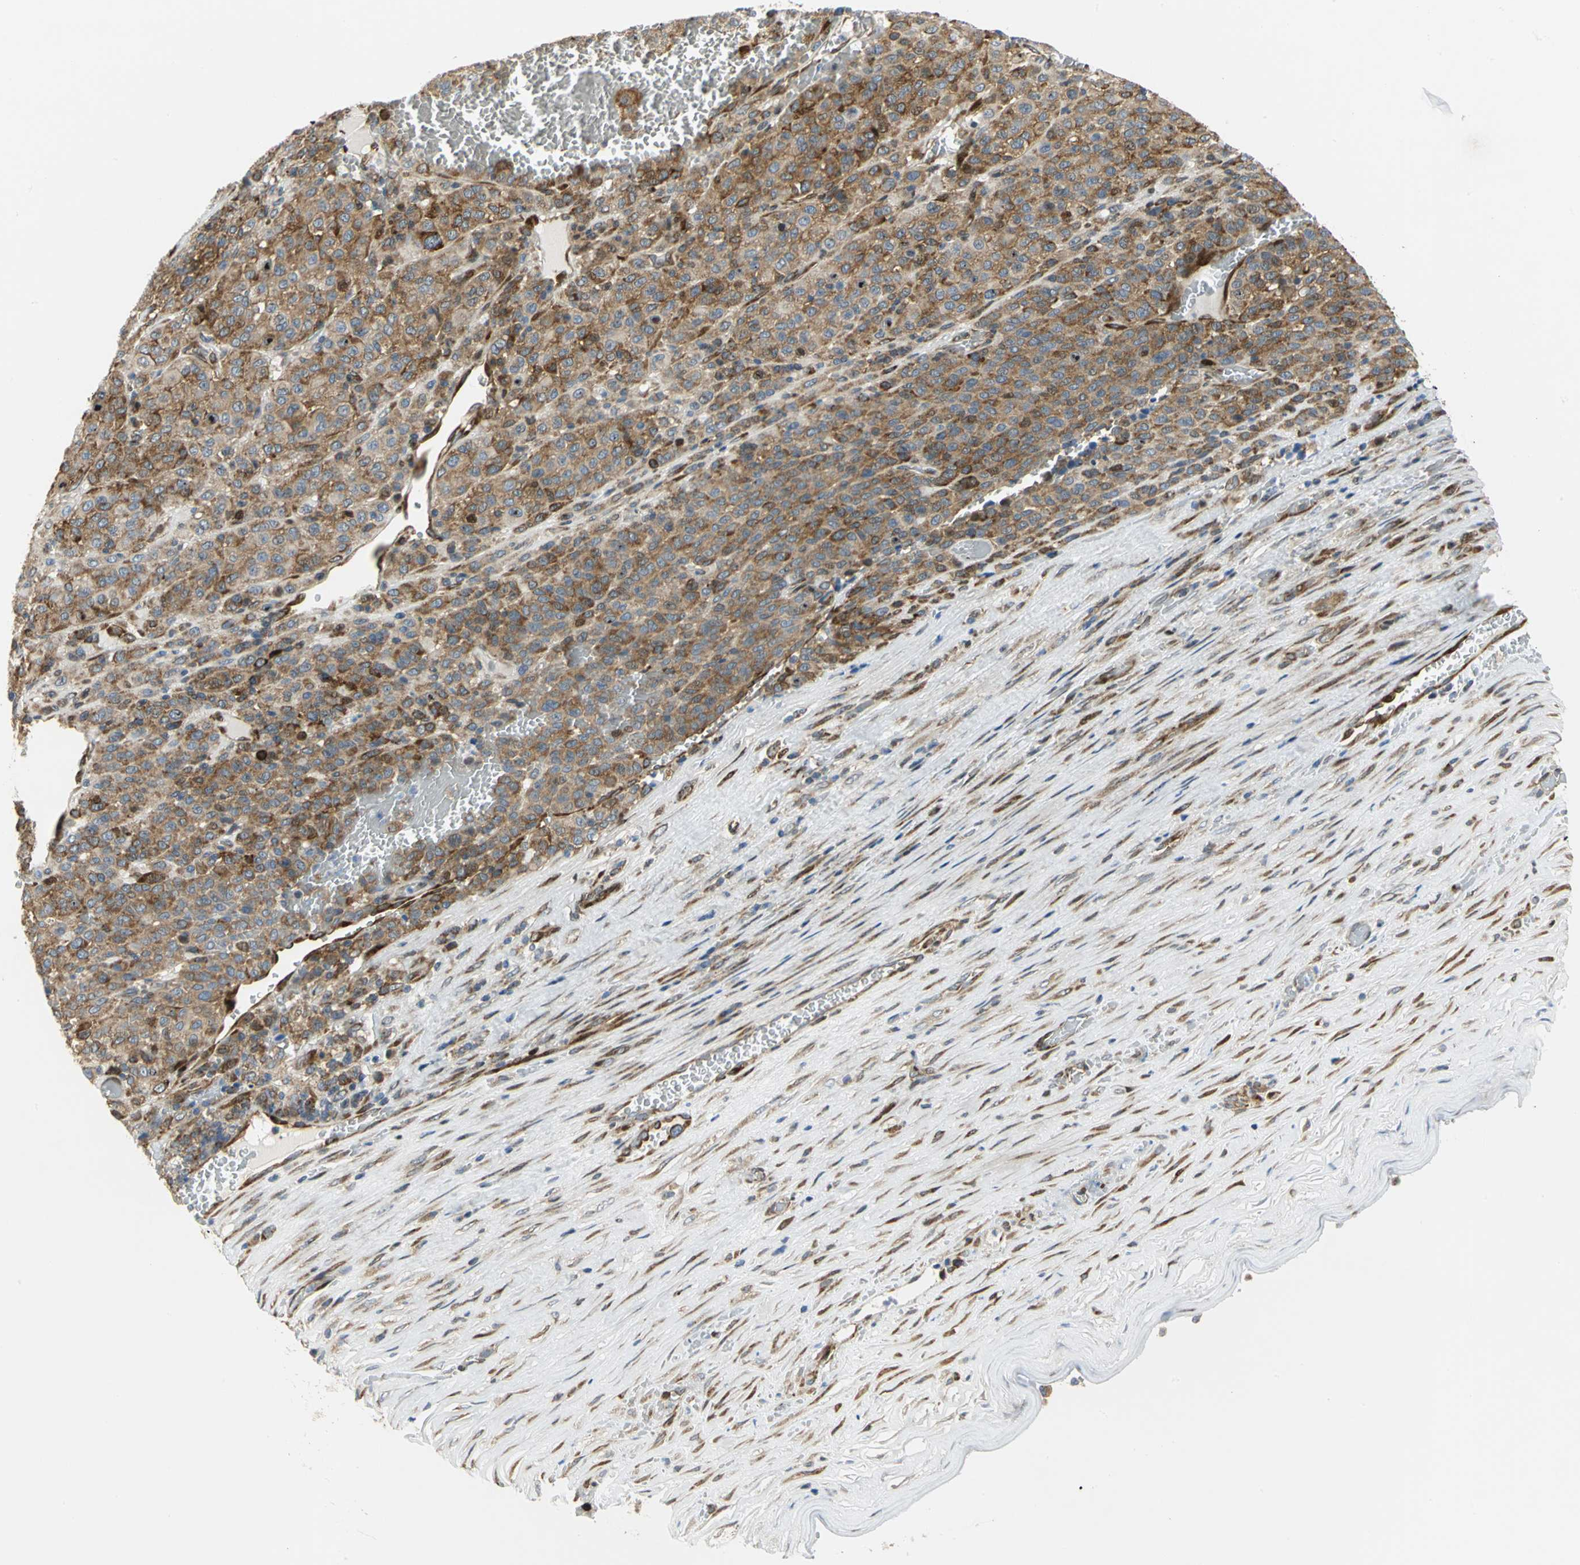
{"staining": {"intensity": "moderate", "quantity": ">75%", "location": "cytoplasmic/membranous"}, "tissue": "melanoma", "cell_type": "Tumor cells", "image_type": "cancer", "snomed": [{"axis": "morphology", "description": "Malignant melanoma, Metastatic site"}, {"axis": "topography", "description": "Pancreas"}], "caption": "Human malignant melanoma (metastatic site) stained for a protein (brown) displays moderate cytoplasmic/membranous positive expression in approximately >75% of tumor cells.", "gene": "YBX1", "patient": {"sex": "female", "age": 30}}